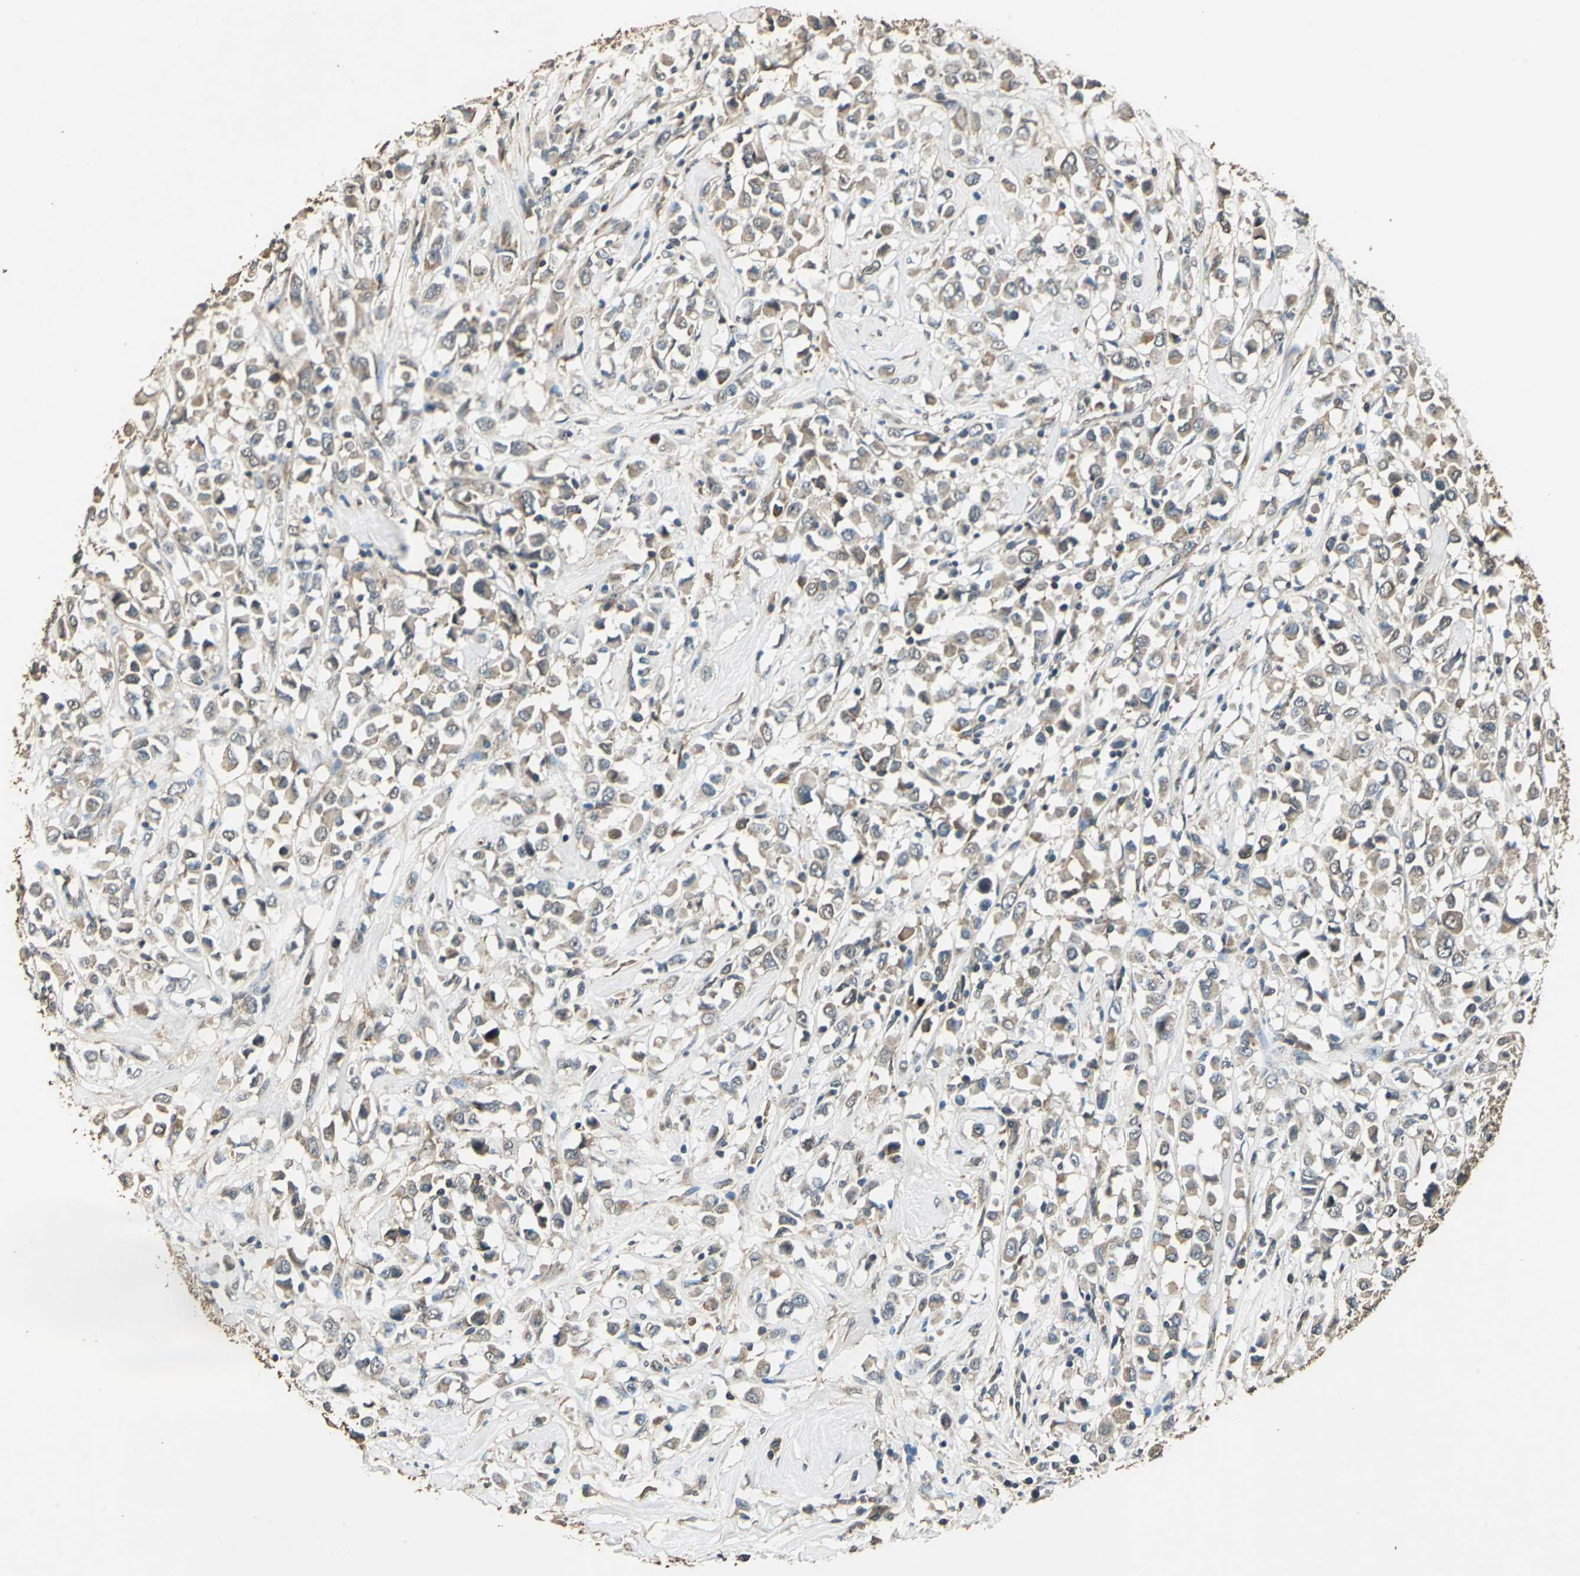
{"staining": {"intensity": "moderate", "quantity": ">75%", "location": "cytoplasmic/membranous"}, "tissue": "breast cancer", "cell_type": "Tumor cells", "image_type": "cancer", "snomed": [{"axis": "morphology", "description": "Duct carcinoma"}, {"axis": "topography", "description": "Breast"}], "caption": "The histopathology image demonstrates a brown stain indicating the presence of a protein in the cytoplasmic/membranous of tumor cells in breast cancer. The staining was performed using DAB (3,3'-diaminobenzidine), with brown indicating positive protein expression. Nuclei are stained blue with hematoxylin.", "gene": "TMPRSS4", "patient": {"sex": "female", "age": 61}}